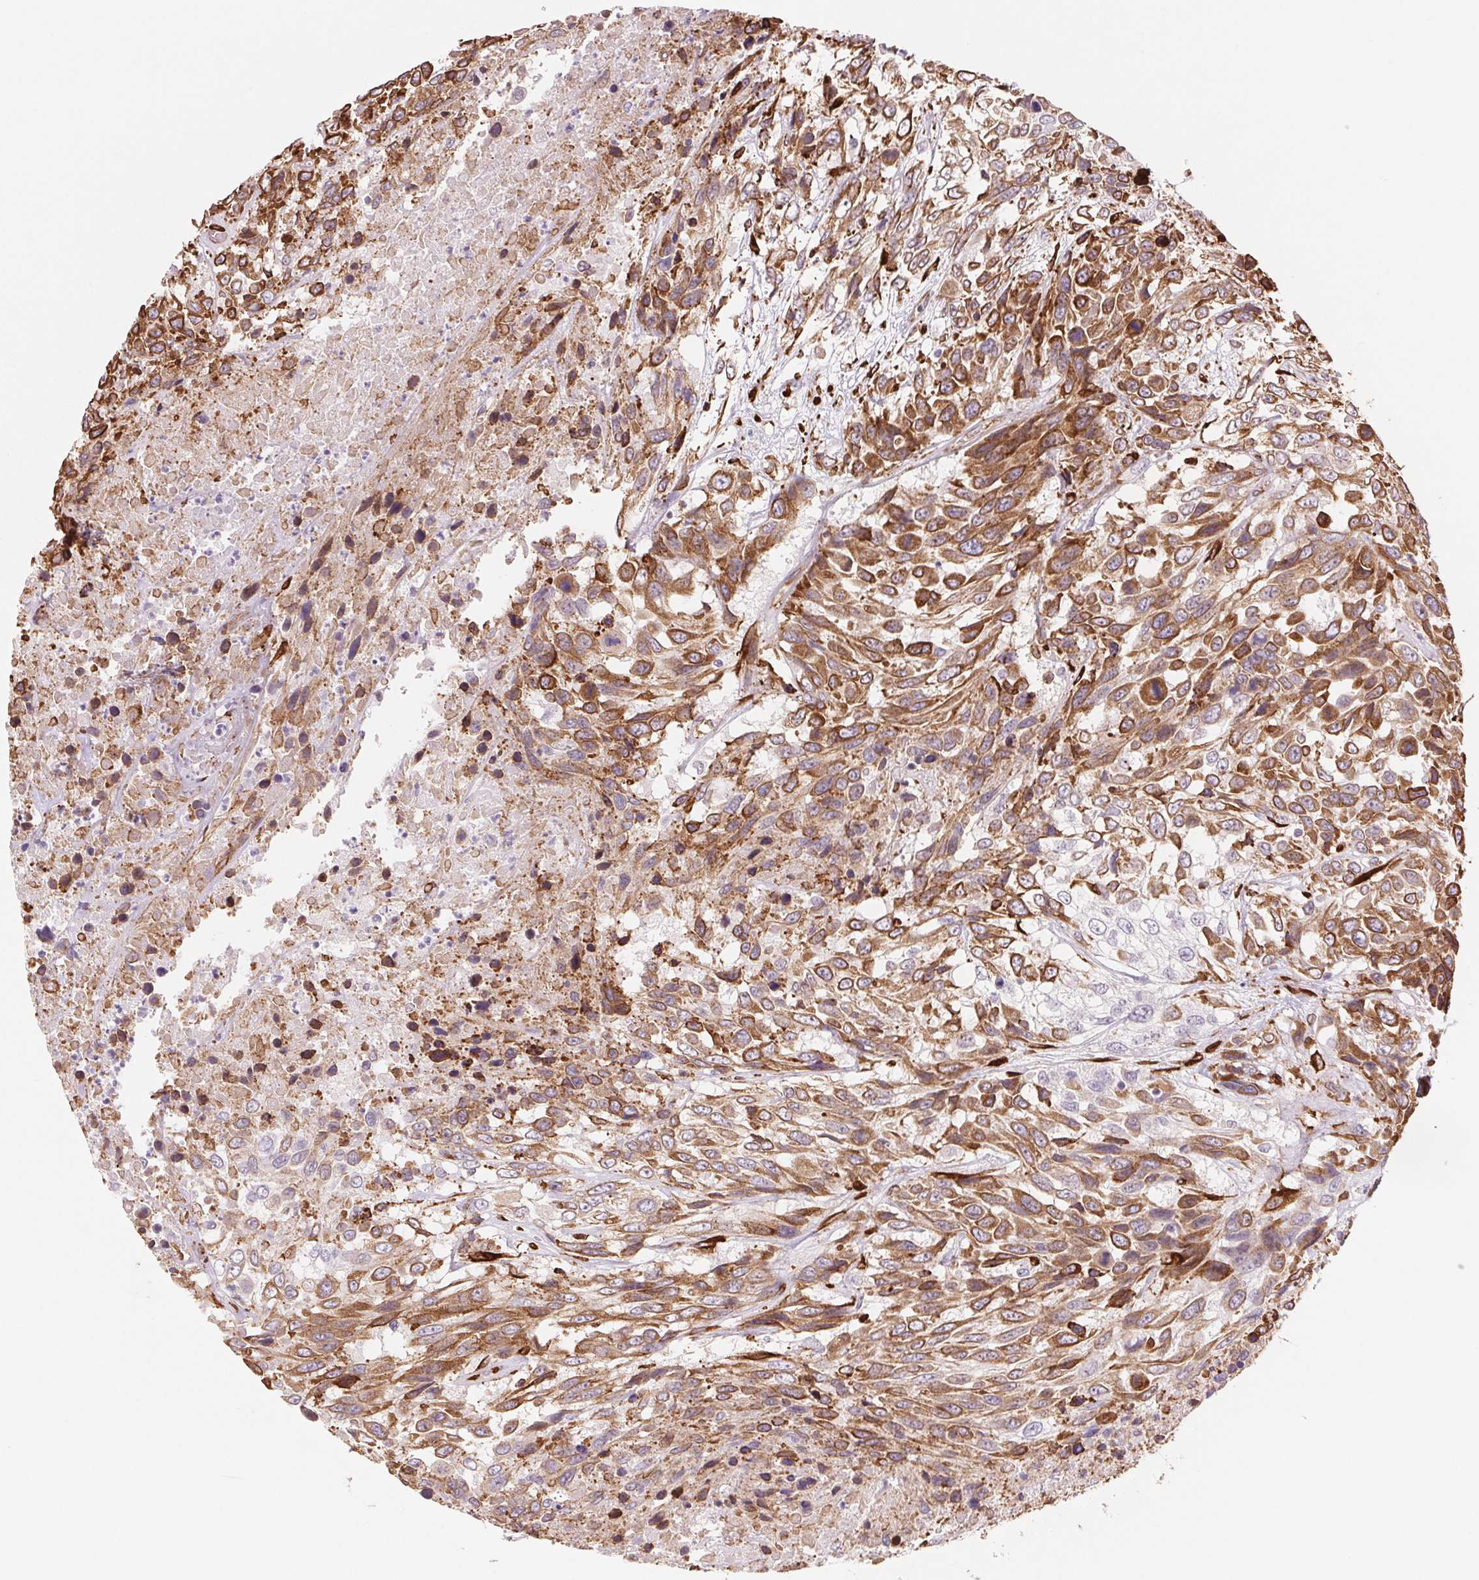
{"staining": {"intensity": "moderate", "quantity": ">75%", "location": "cytoplasmic/membranous"}, "tissue": "urothelial cancer", "cell_type": "Tumor cells", "image_type": "cancer", "snomed": [{"axis": "morphology", "description": "Urothelial carcinoma, High grade"}, {"axis": "topography", "description": "Urinary bladder"}], "caption": "An image of urothelial cancer stained for a protein displays moderate cytoplasmic/membranous brown staining in tumor cells.", "gene": "FKBP10", "patient": {"sex": "female", "age": 70}}